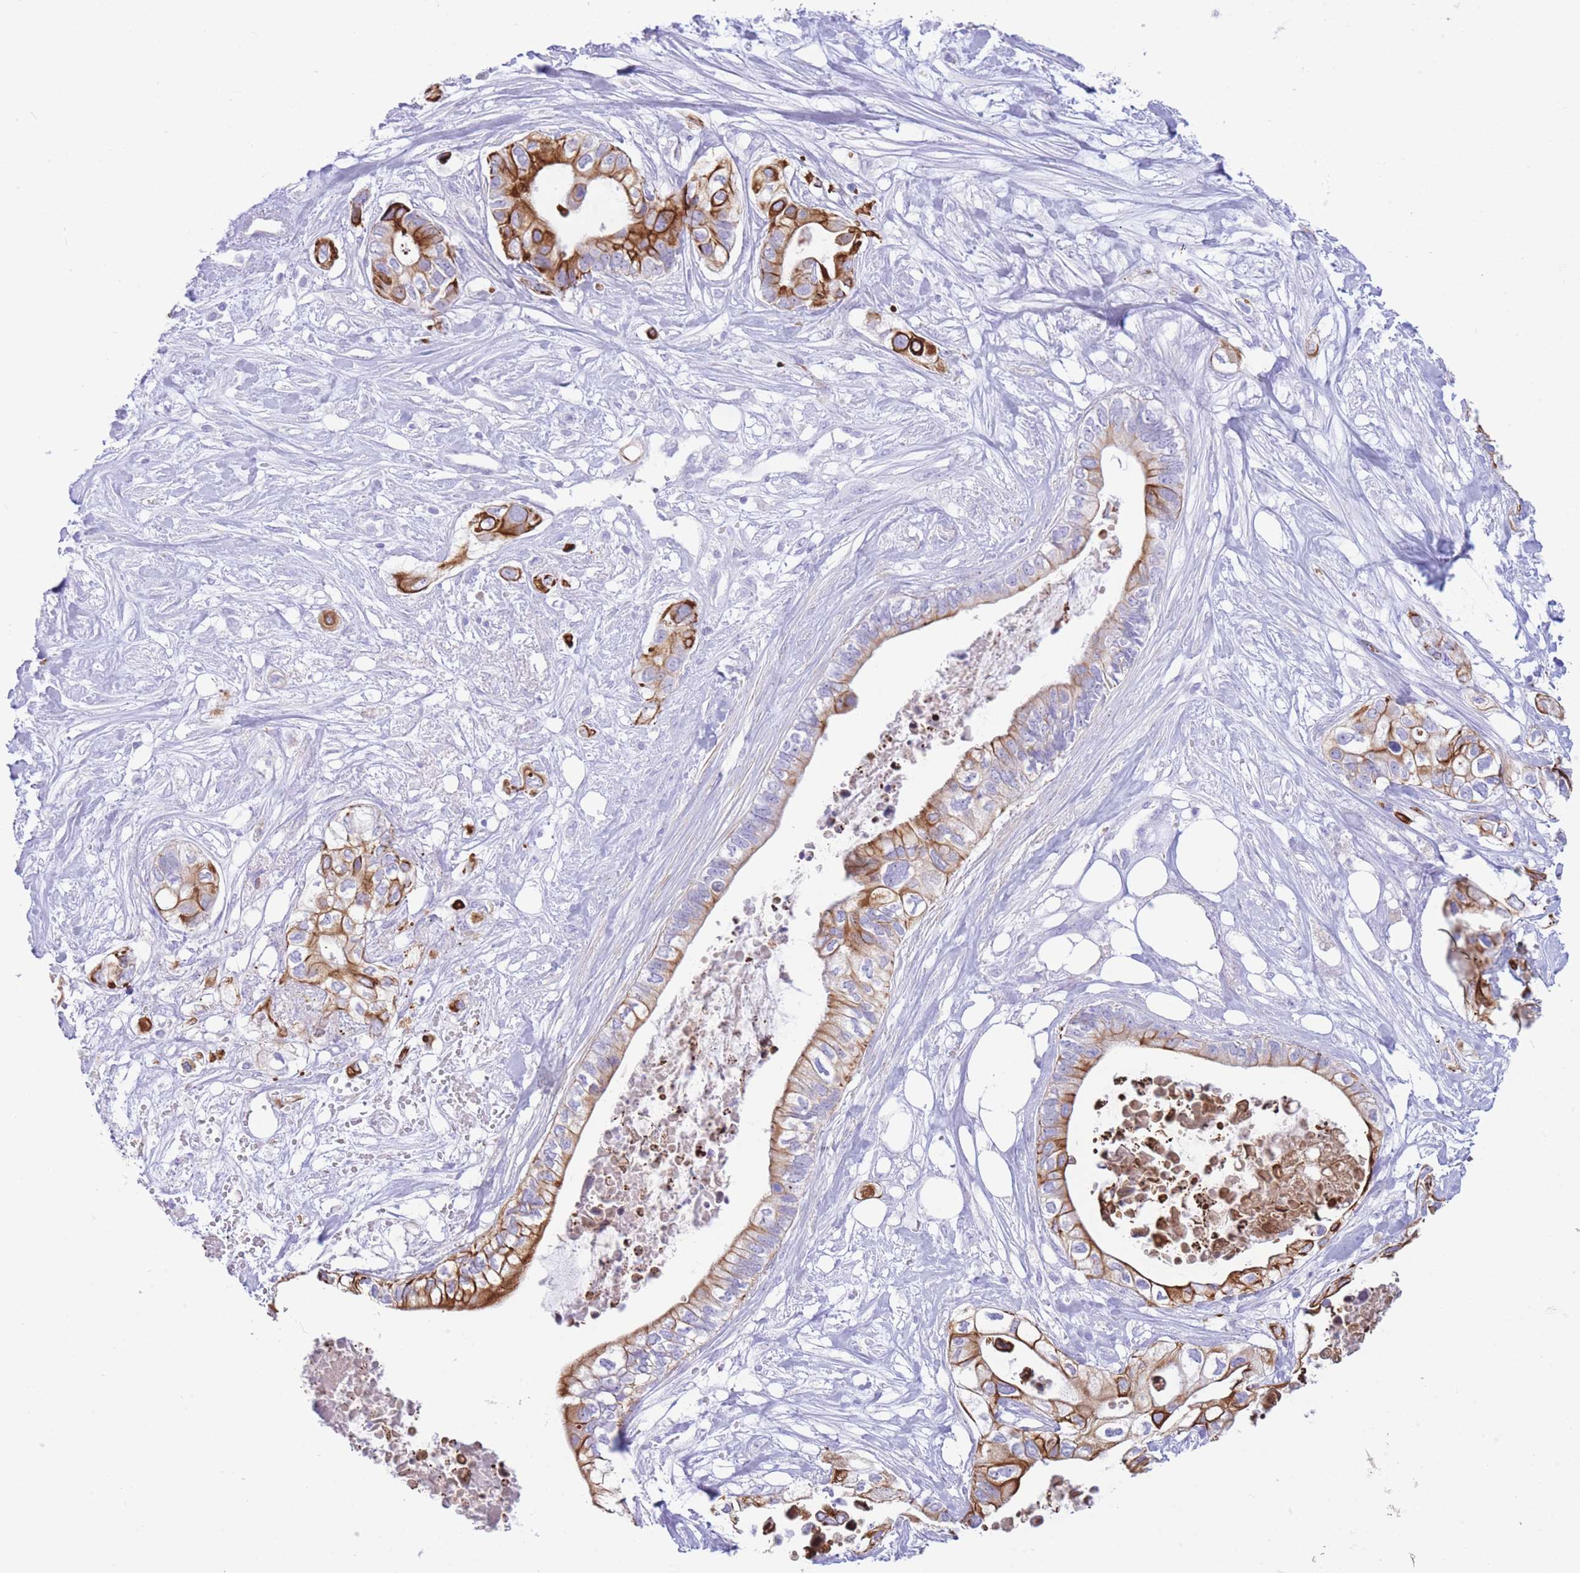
{"staining": {"intensity": "strong", "quantity": ">75%", "location": "cytoplasmic/membranous"}, "tissue": "pancreatic cancer", "cell_type": "Tumor cells", "image_type": "cancer", "snomed": [{"axis": "morphology", "description": "Adenocarcinoma, NOS"}, {"axis": "topography", "description": "Pancreas"}], "caption": "This is an image of IHC staining of adenocarcinoma (pancreatic), which shows strong staining in the cytoplasmic/membranous of tumor cells.", "gene": "VWA8", "patient": {"sex": "female", "age": 63}}